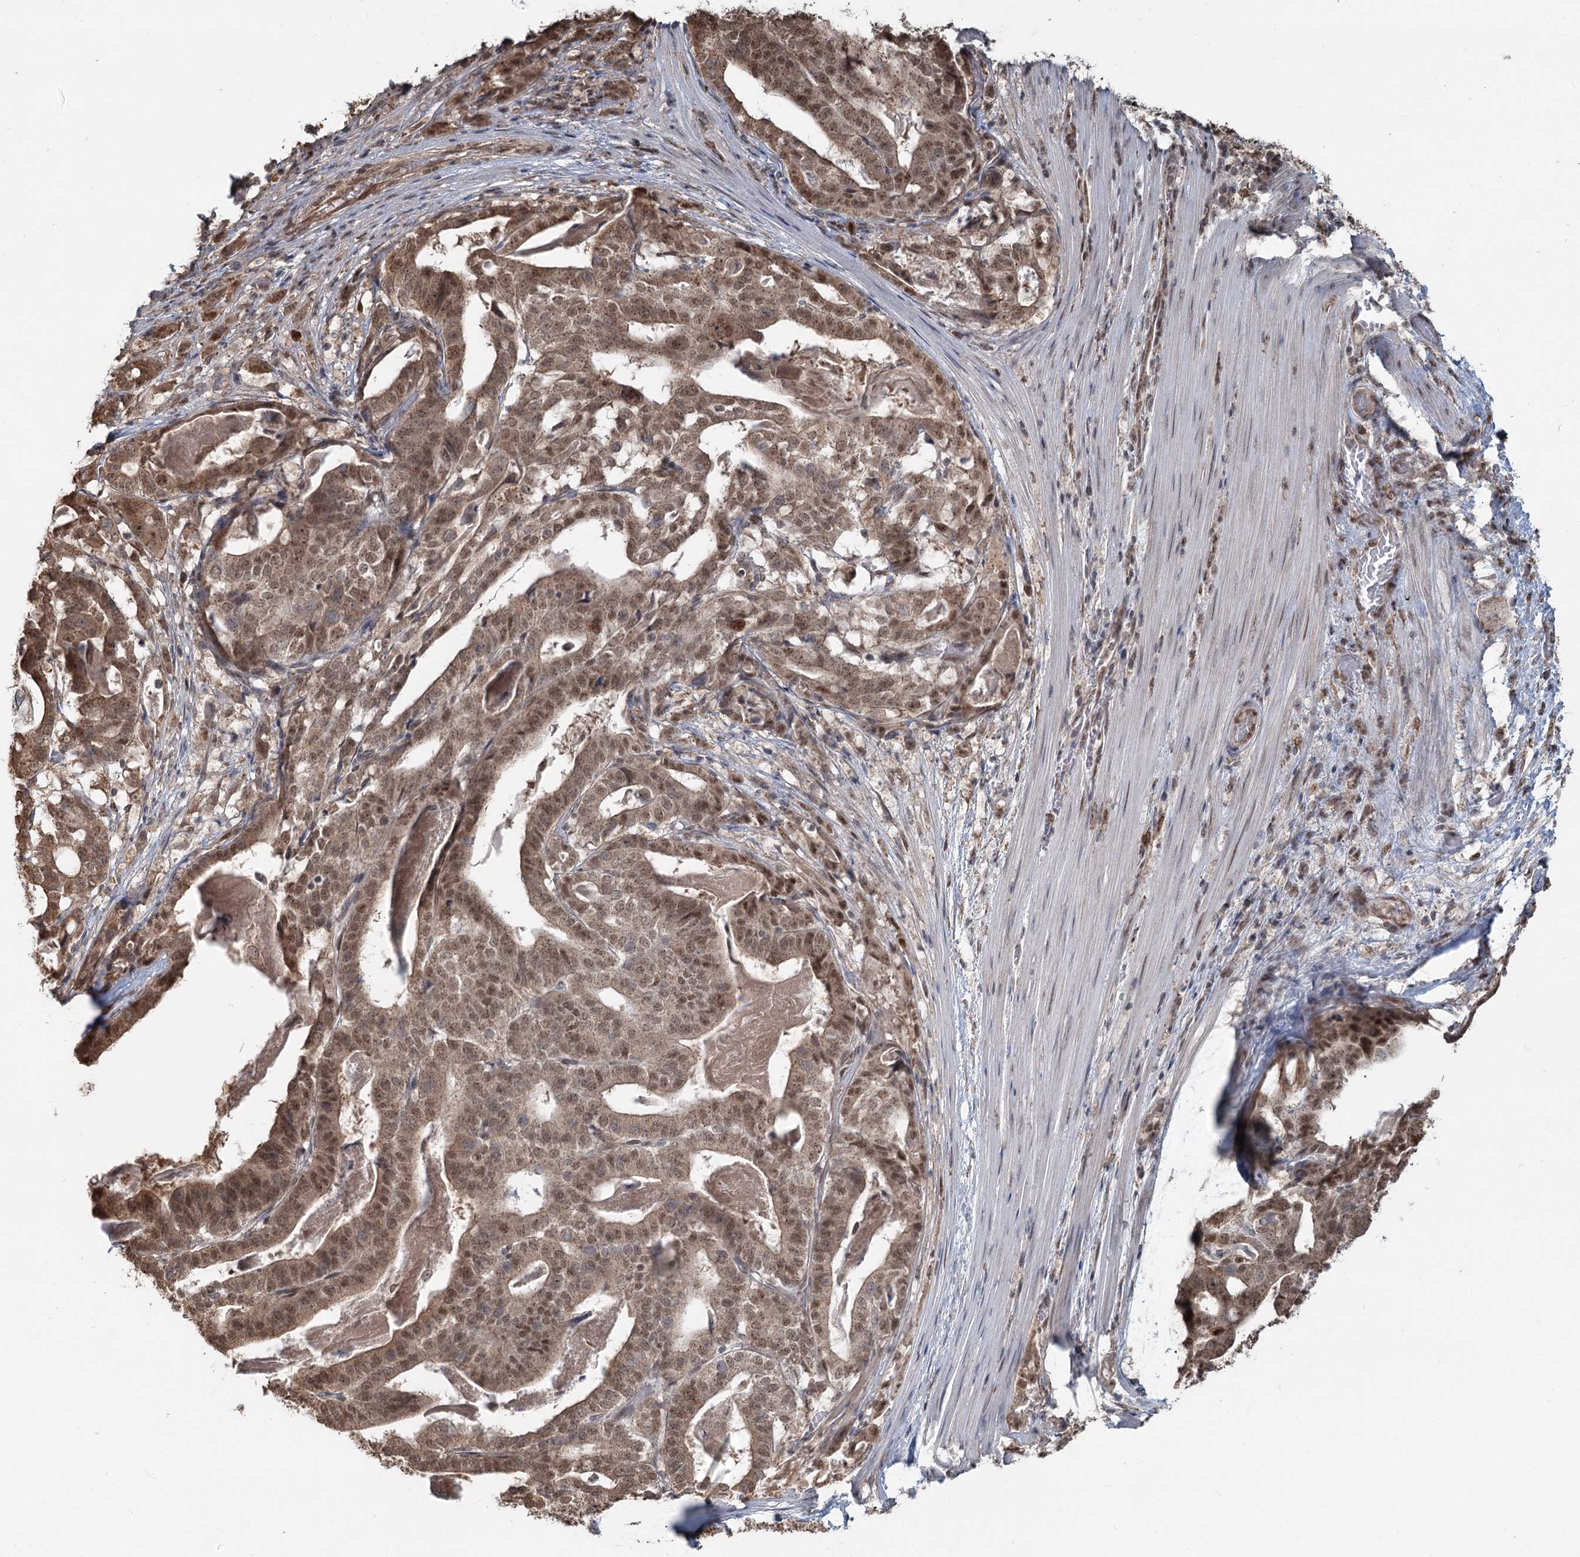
{"staining": {"intensity": "moderate", "quantity": ">75%", "location": "cytoplasmic/membranous,nuclear"}, "tissue": "stomach cancer", "cell_type": "Tumor cells", "image_type": "cancer", "snomed": [{"axis": "morphology", "description": "Adenocarcinoma, NOS"}, {"axis": "topography", "description": "Stomach"}], "caption": "Protein expression analysis of human stomach cancer (adenocarcinoma) reveals moderate cytoplasmic/membranous and nuclear positivity in approximately >75% of tumor cells.", "gene": "GPALPP1", "patient": {"sex": "male", "age": 48}}